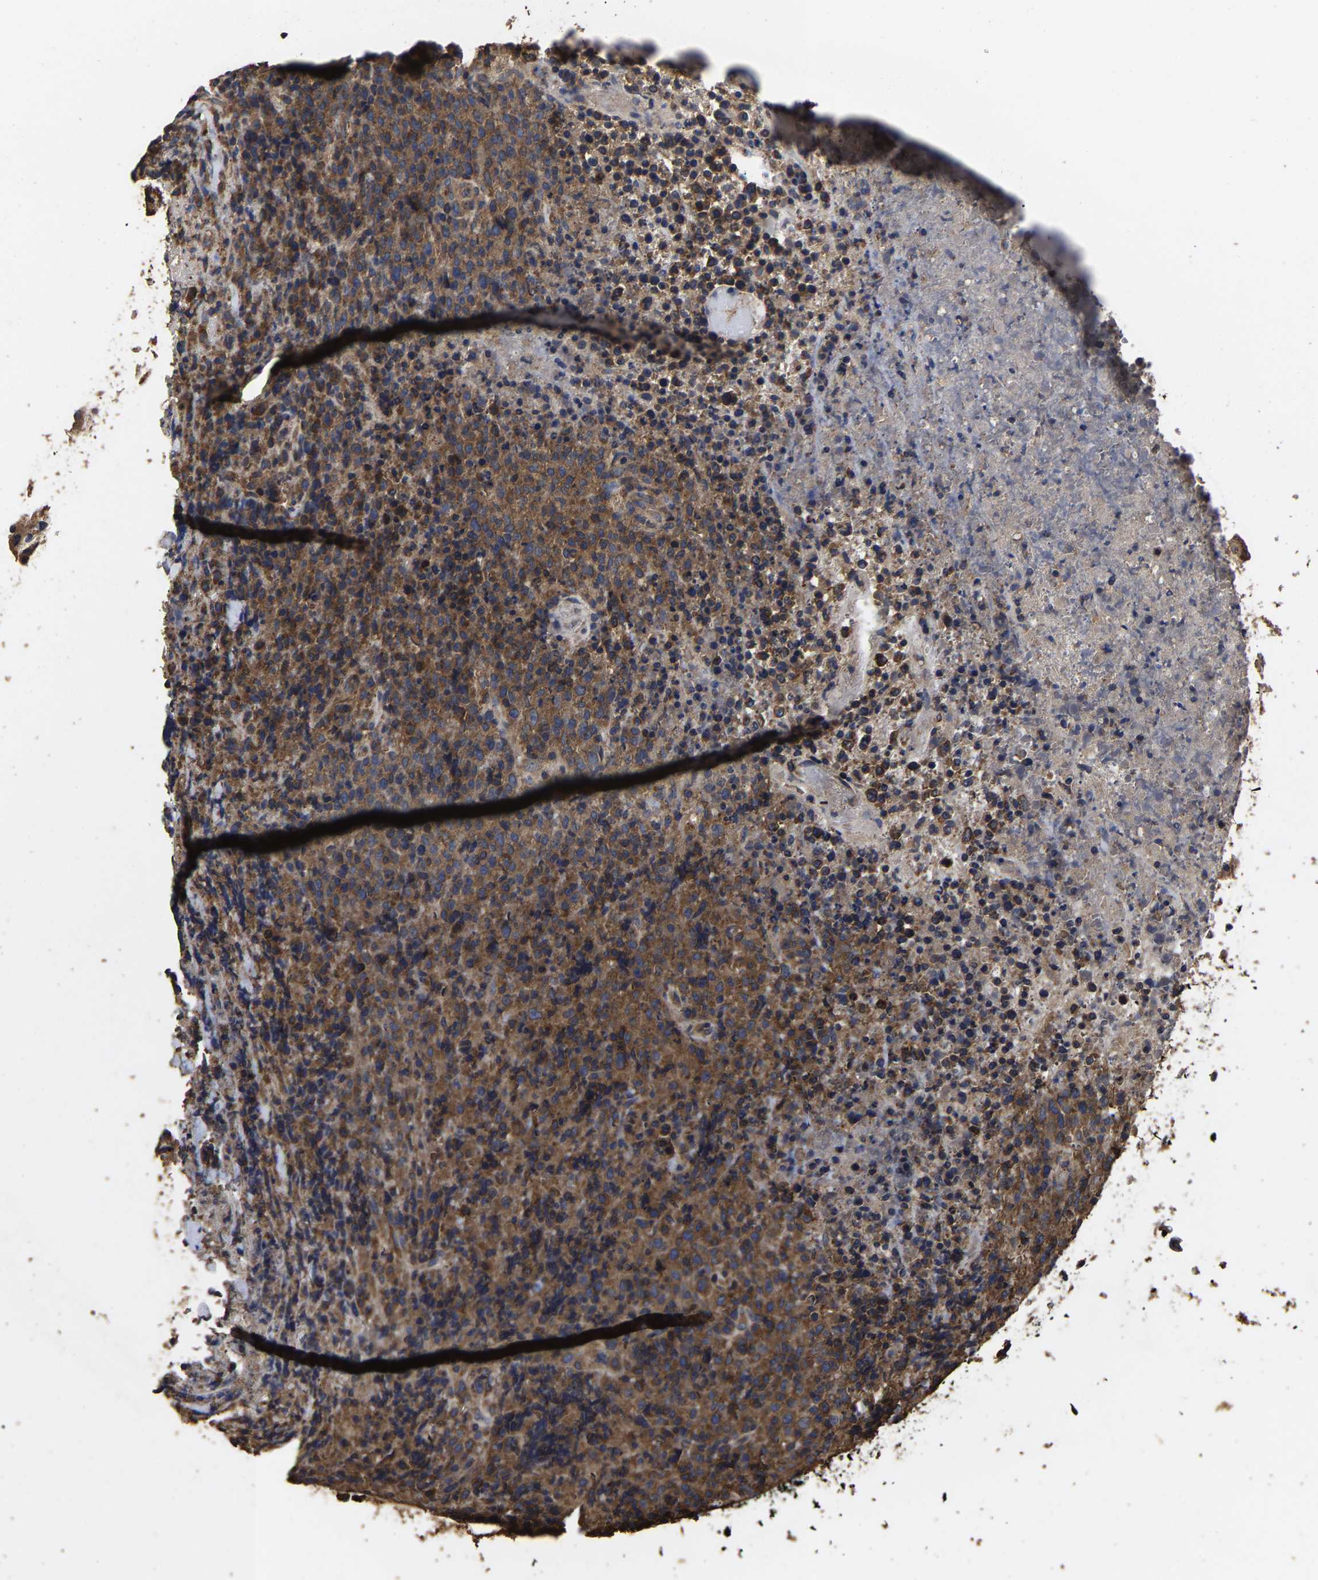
{"staining": {"intensity": "moderate", "quantity": ">75%", "location": "cytoplasmic/membranous"}, "tissue": "lymphoma", "cell_type": "Tumor cells", "image_type": "cancer", "snomed": [{"axis": "morphology", "description": "Malignant lymphoma, non-Hodgkin's type, Low grade"}, {"axis": "topography", "description": "Lymph node"}], "caption": "Protein analysis of malignant lymphoma, non-Hodgkin's type (low-grade) tissue reveals moderate cytoplasmic/membranous positivity in approximately >75% of tumor cells.", "gene": "ITCH", "patient": {"sex": "male", "age": 66}}